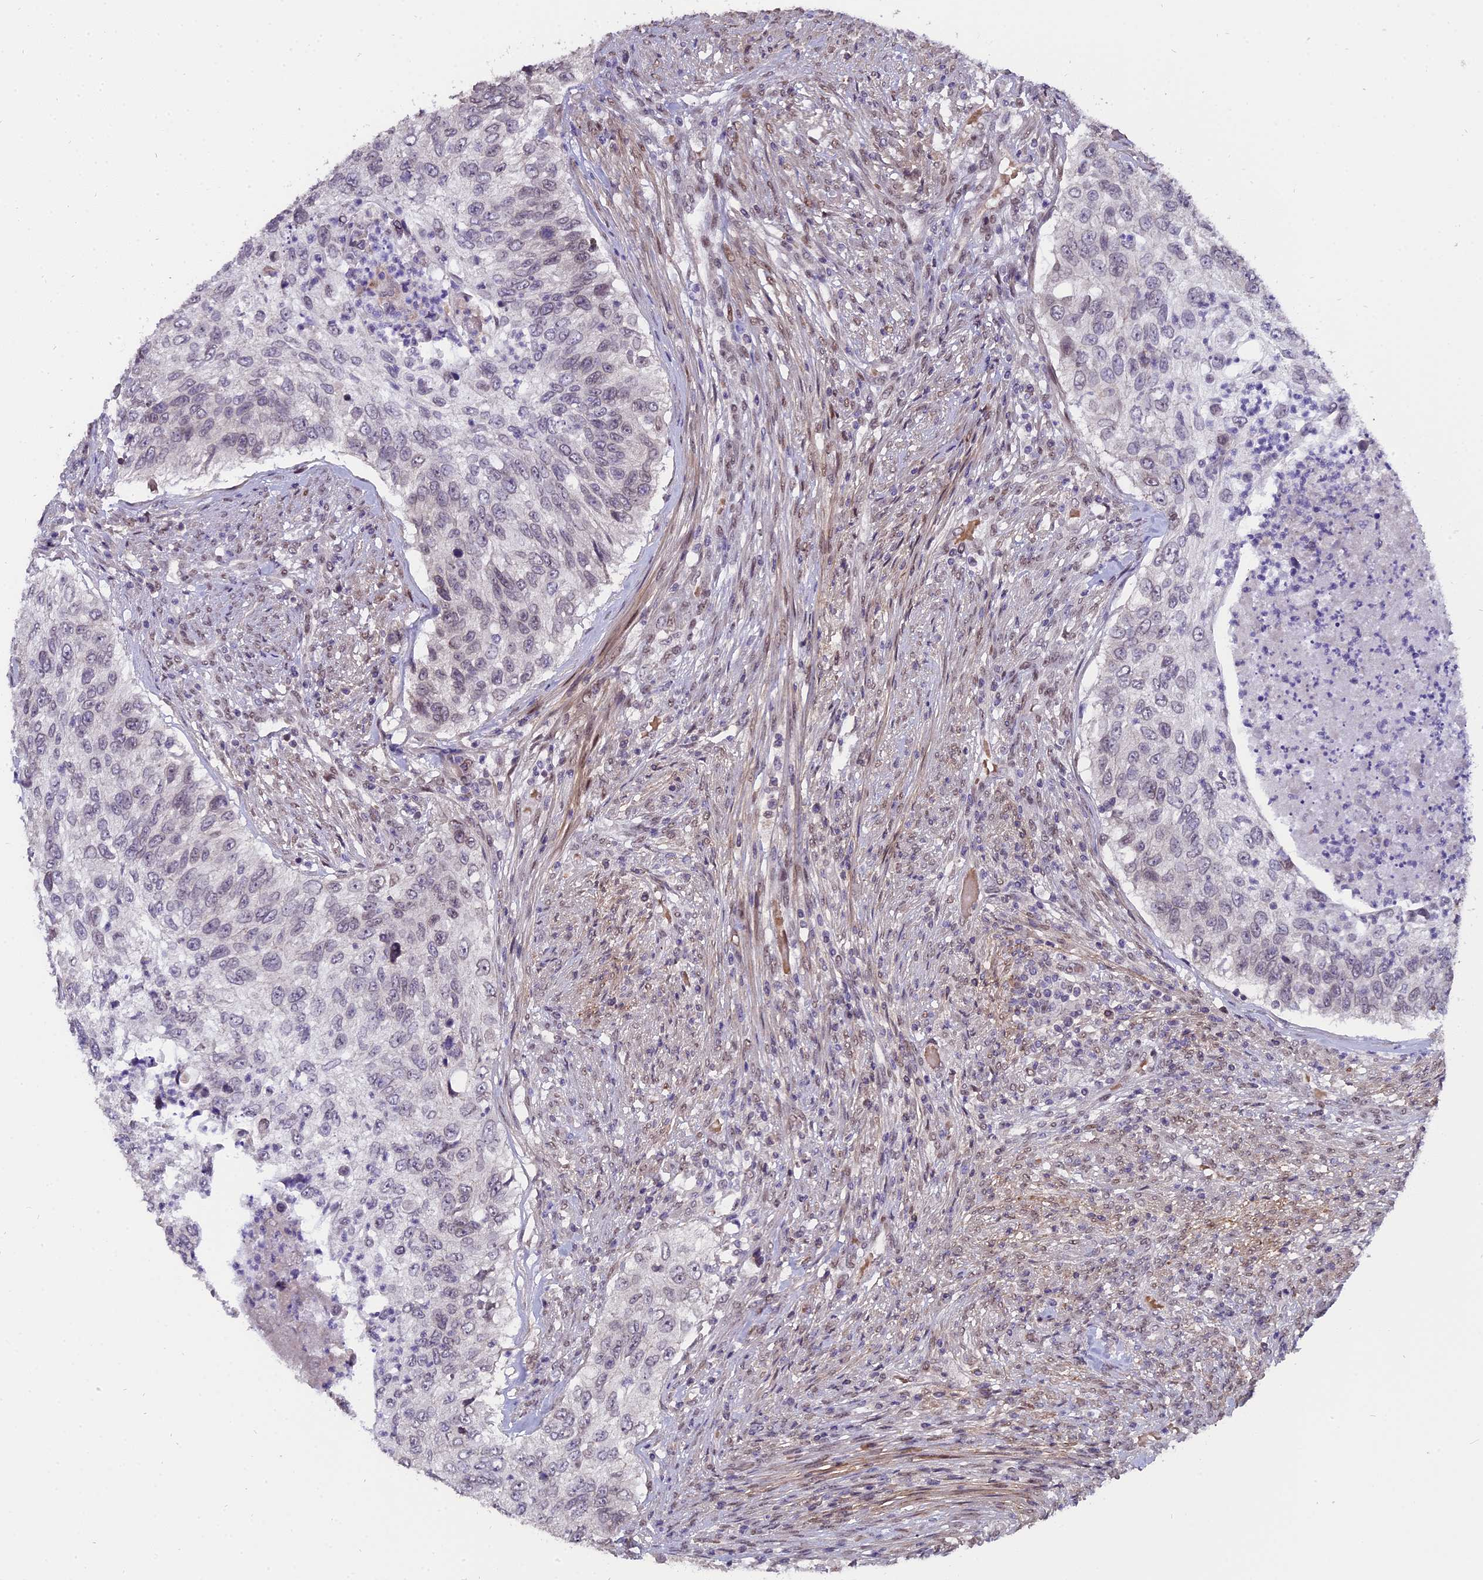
{"staining": {"intensity": "weak", "quantity": "<25%", "location": "nuclear"}, "tissue": "urothelial cancer", "cell_type": "Tumor cells", "image_type": "cancer", "snomed": [{"axis": "morphology", "description": "Urothelial carcinoma, High grade"}, {"axis": "topography", "description": "Urinary bladder"}], "caption": "Micrograph shows no protein staining in tumor cells of urothelial cancer tissue. Nuclei are stained in blue.", "gene": "PYGO1", "patient": {"sex": "female", "age": 60}}